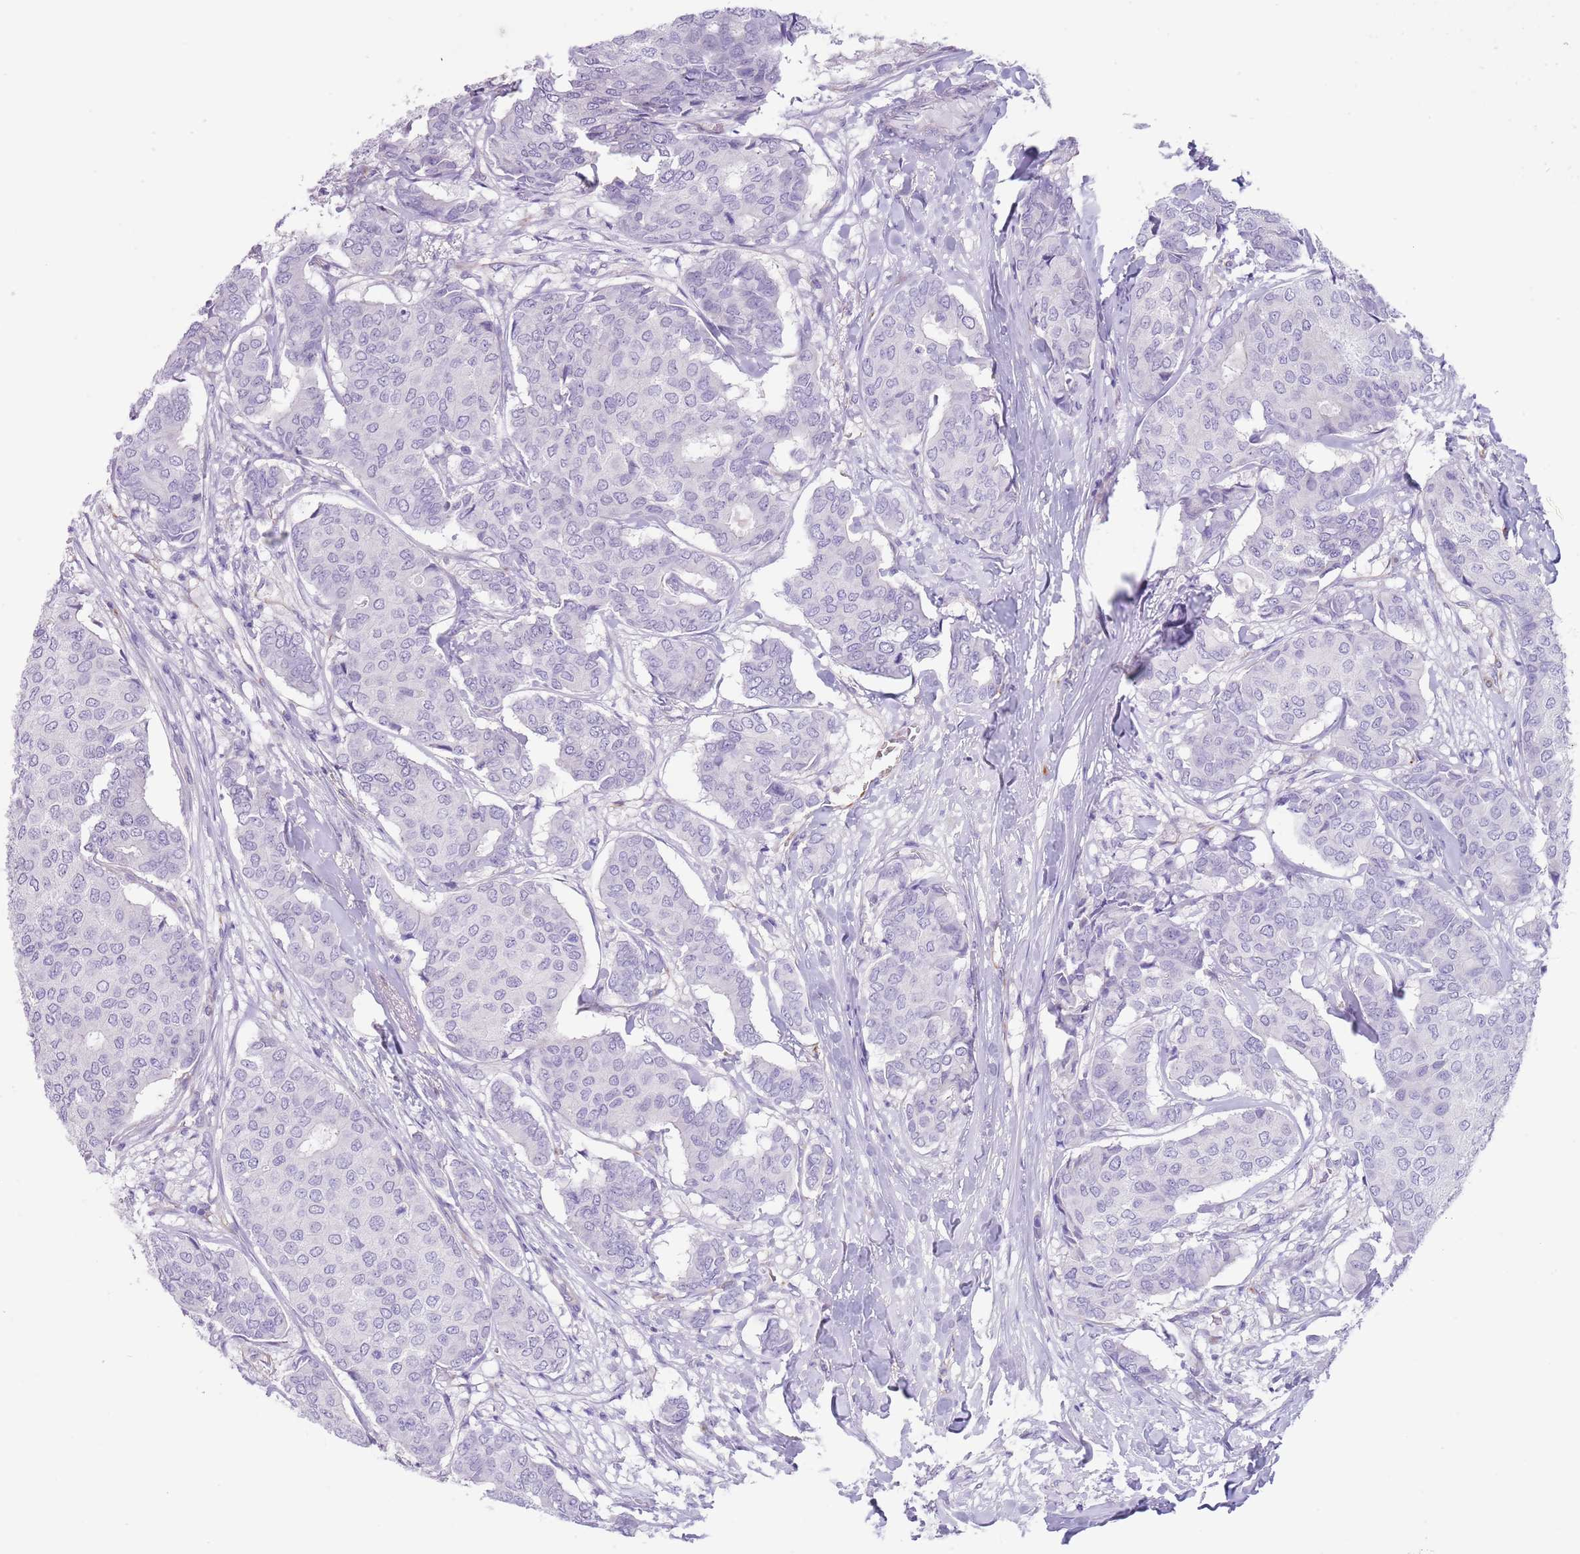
{"staining": {"intensity": "negative", "quantity": "none", "location": "none"}, "tissue": "breast cancer", "cell_type": "Tumor cells", "image_type": "cancer", "snomed": [{"axis": "morphology", "description": "Duct carcinoma"}, {"axis": "topography", "description": "Breast"}], "caption": "Micrograph shows no protein staining in tumor cells of breast intraductal carcinoma tissue.", "gene": "TSGA13", "patient": {"sex": "female", "age": 75}}